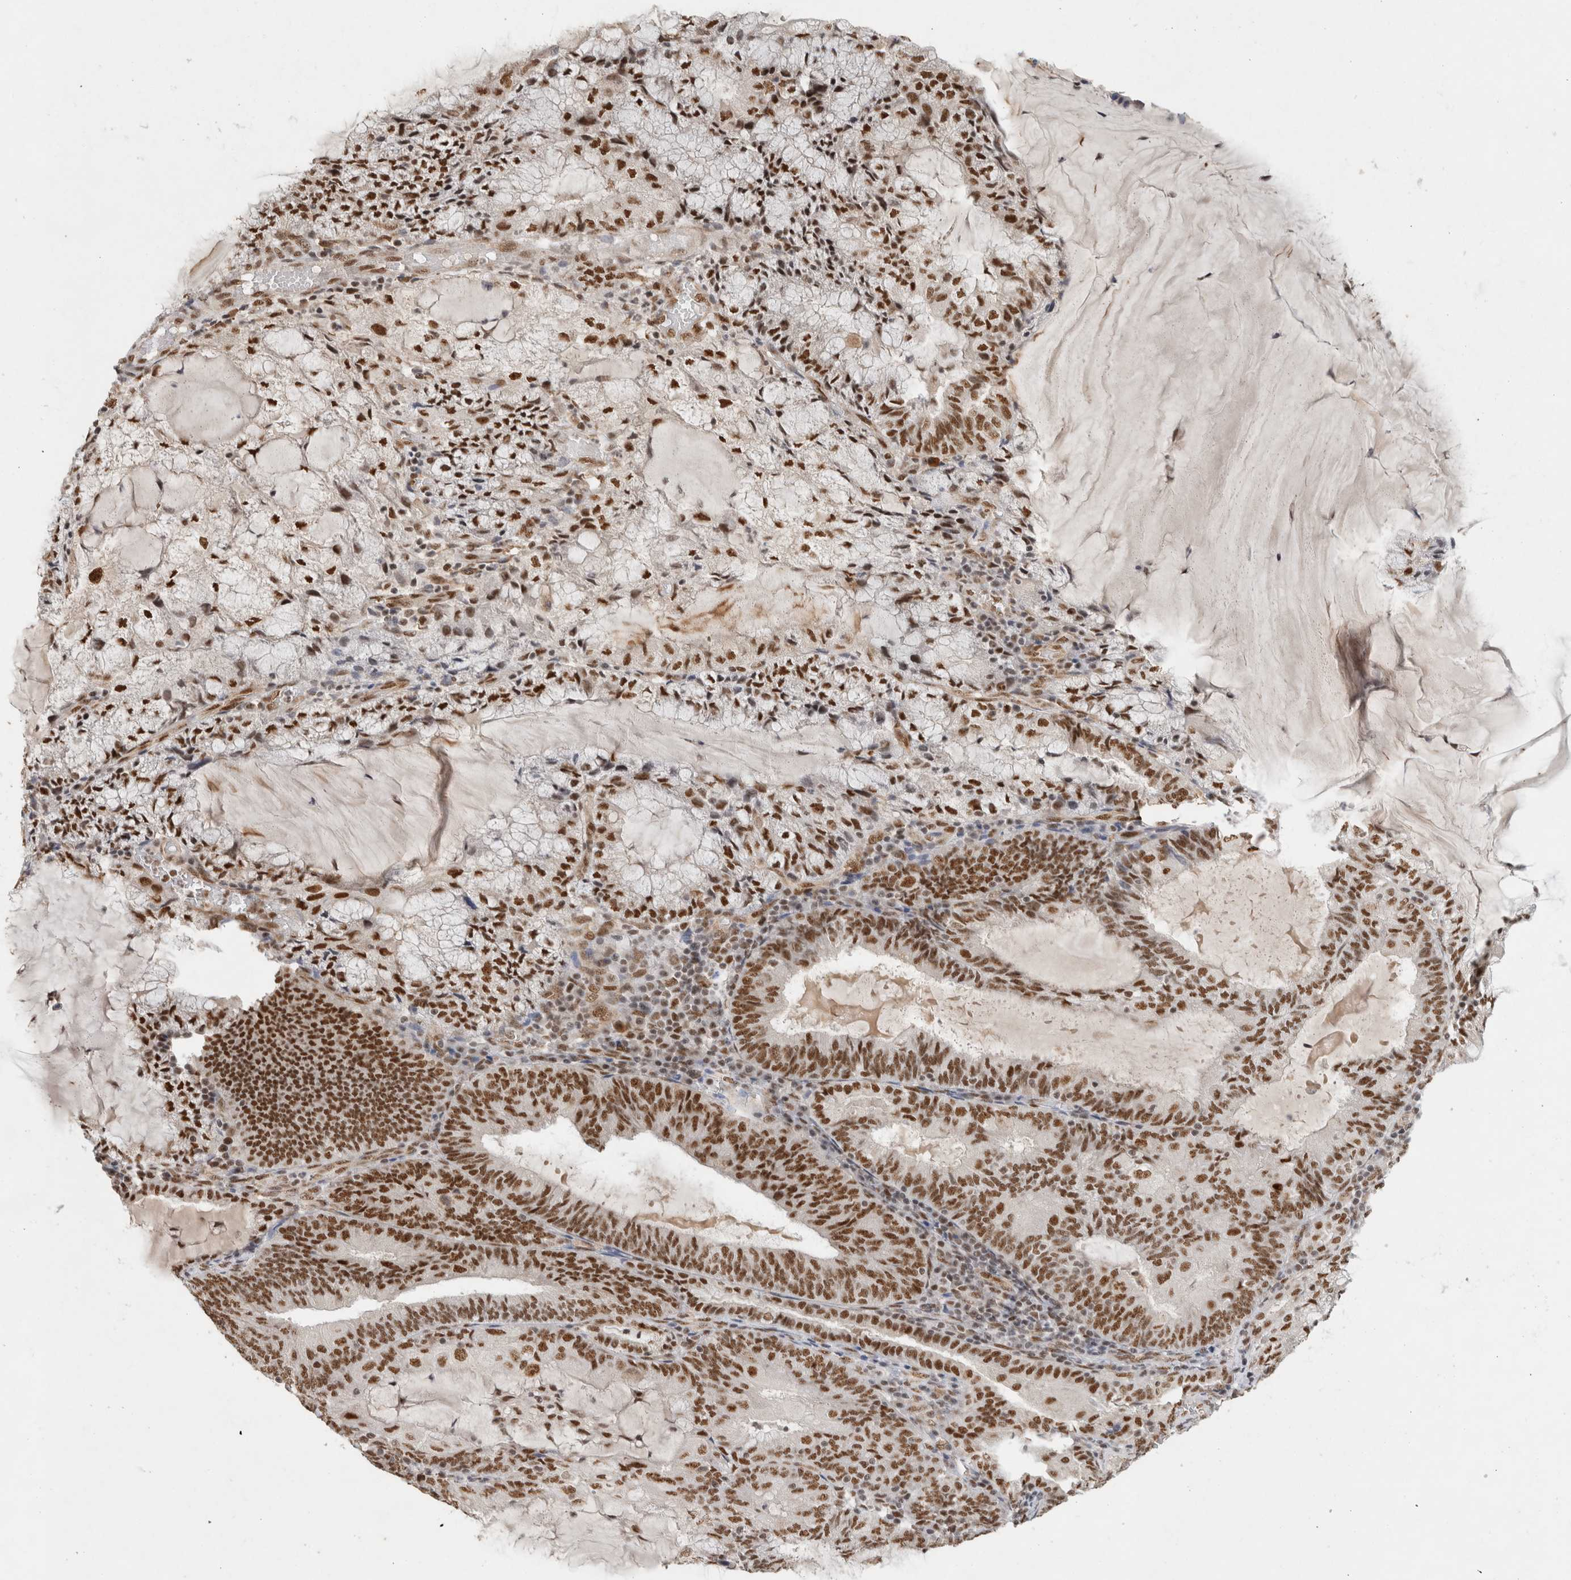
{"staining": {"intensity": "strong", "quantity": ">75%", "location": "nuclear"}, "tissue": "endometrial cancer", "cell_type": "Tumor cells", "image_type": "cancer", "snomed": [{"axis": "morphology", "description": "Adenocarcinoma, NOS"}, {"axis": "topography", "description": "Endometrium"}], "caption": "An IHC photomicrograph of neoplastic tissue is shown. Protein staining in brown shows strong nuclear positivity in endometrial adenocarcinoma within tumor cells.", "gene": "DDX42", "patient": {"sex": "female", "age": 81}}